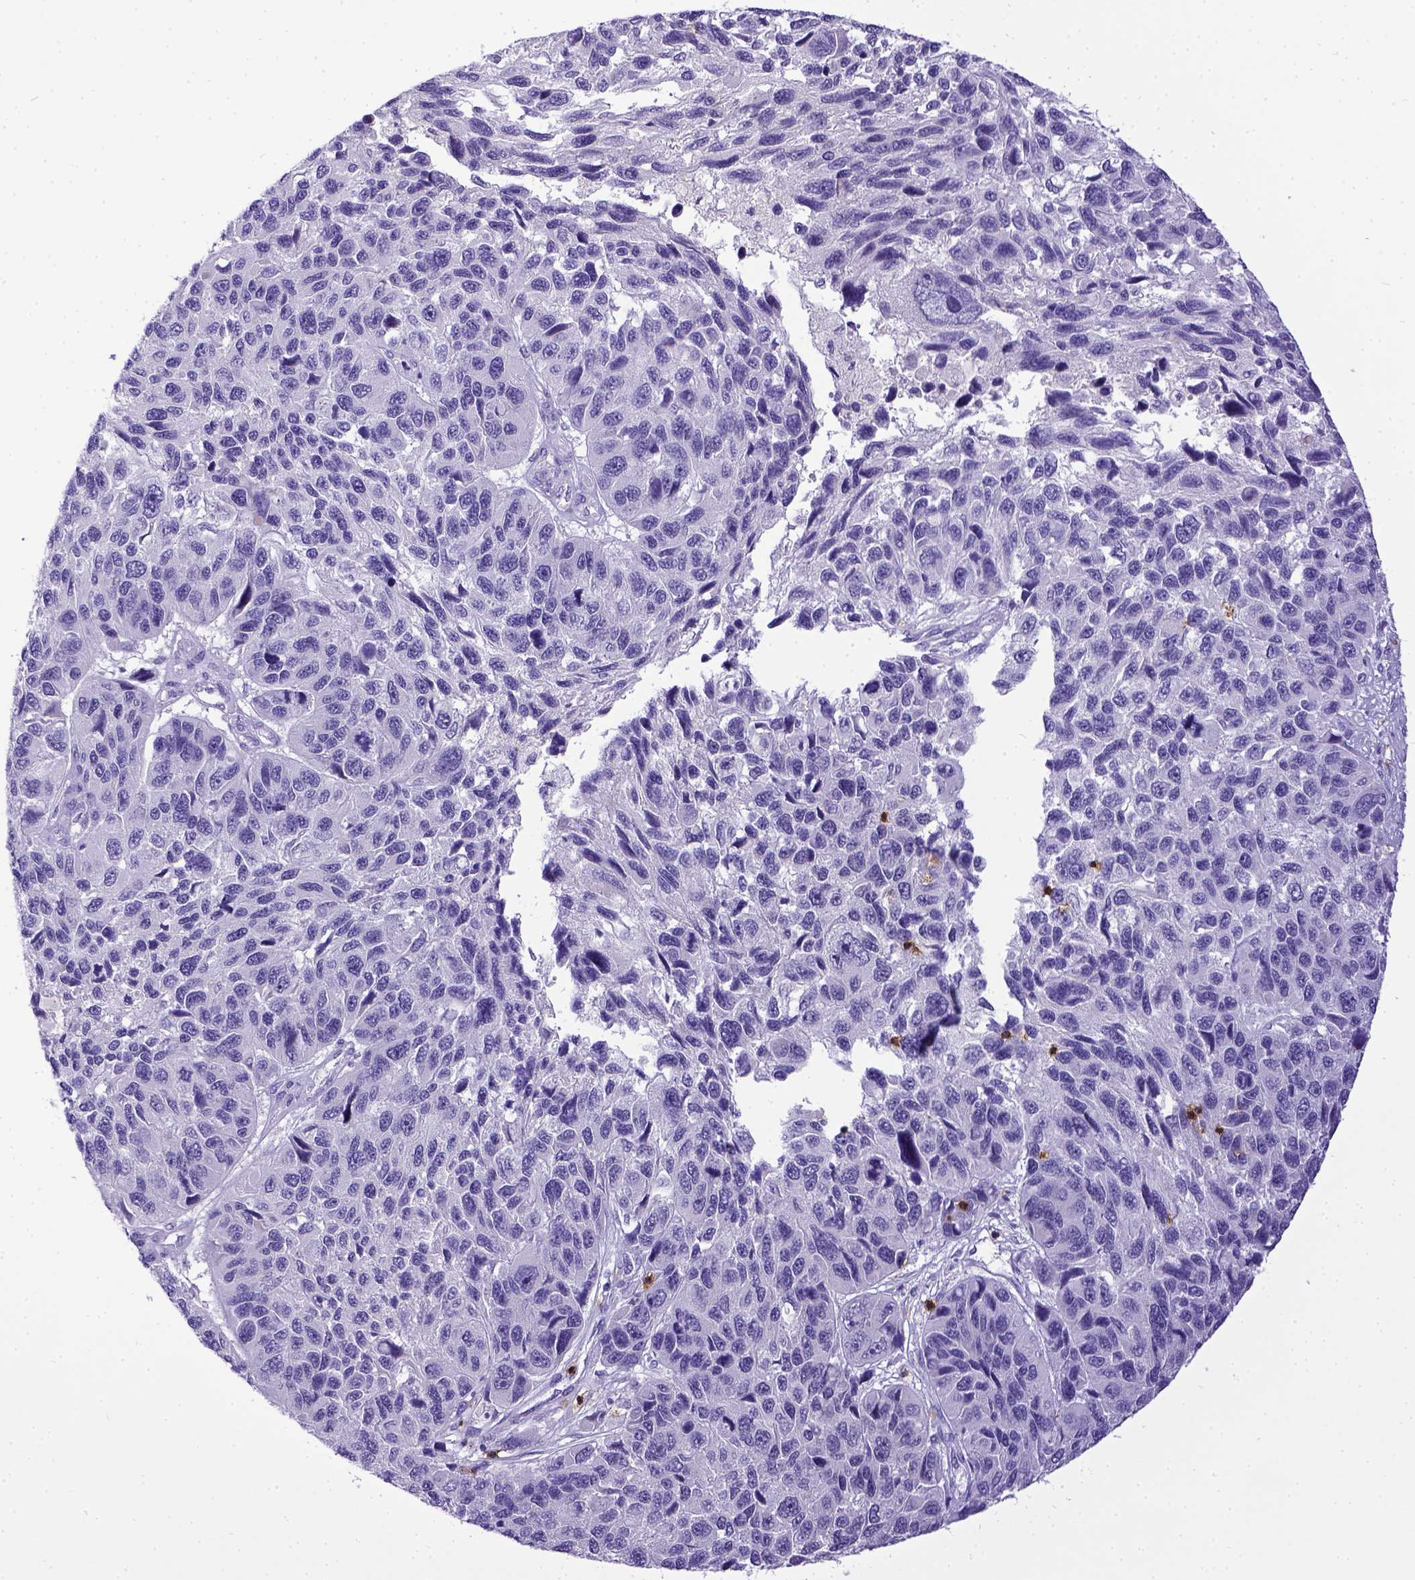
{"staining": {"intensity": "negative", "quantity": "none", "location": "none"}, "tissue": "melanoma", "cell_type": "Tumor cells", "image_type": "cancer", "snomed": [{"axis": "morphology", "description": "Malignant melanoma, NOS"}, {"axis": "topography", "description": "Skin"}], "caption": "Immunohistochemical staining of melanoma demonstrates no significant positivity in tumor cells.", "gene": "CD3E", "patient": {"sex": "male", "age": 53}}